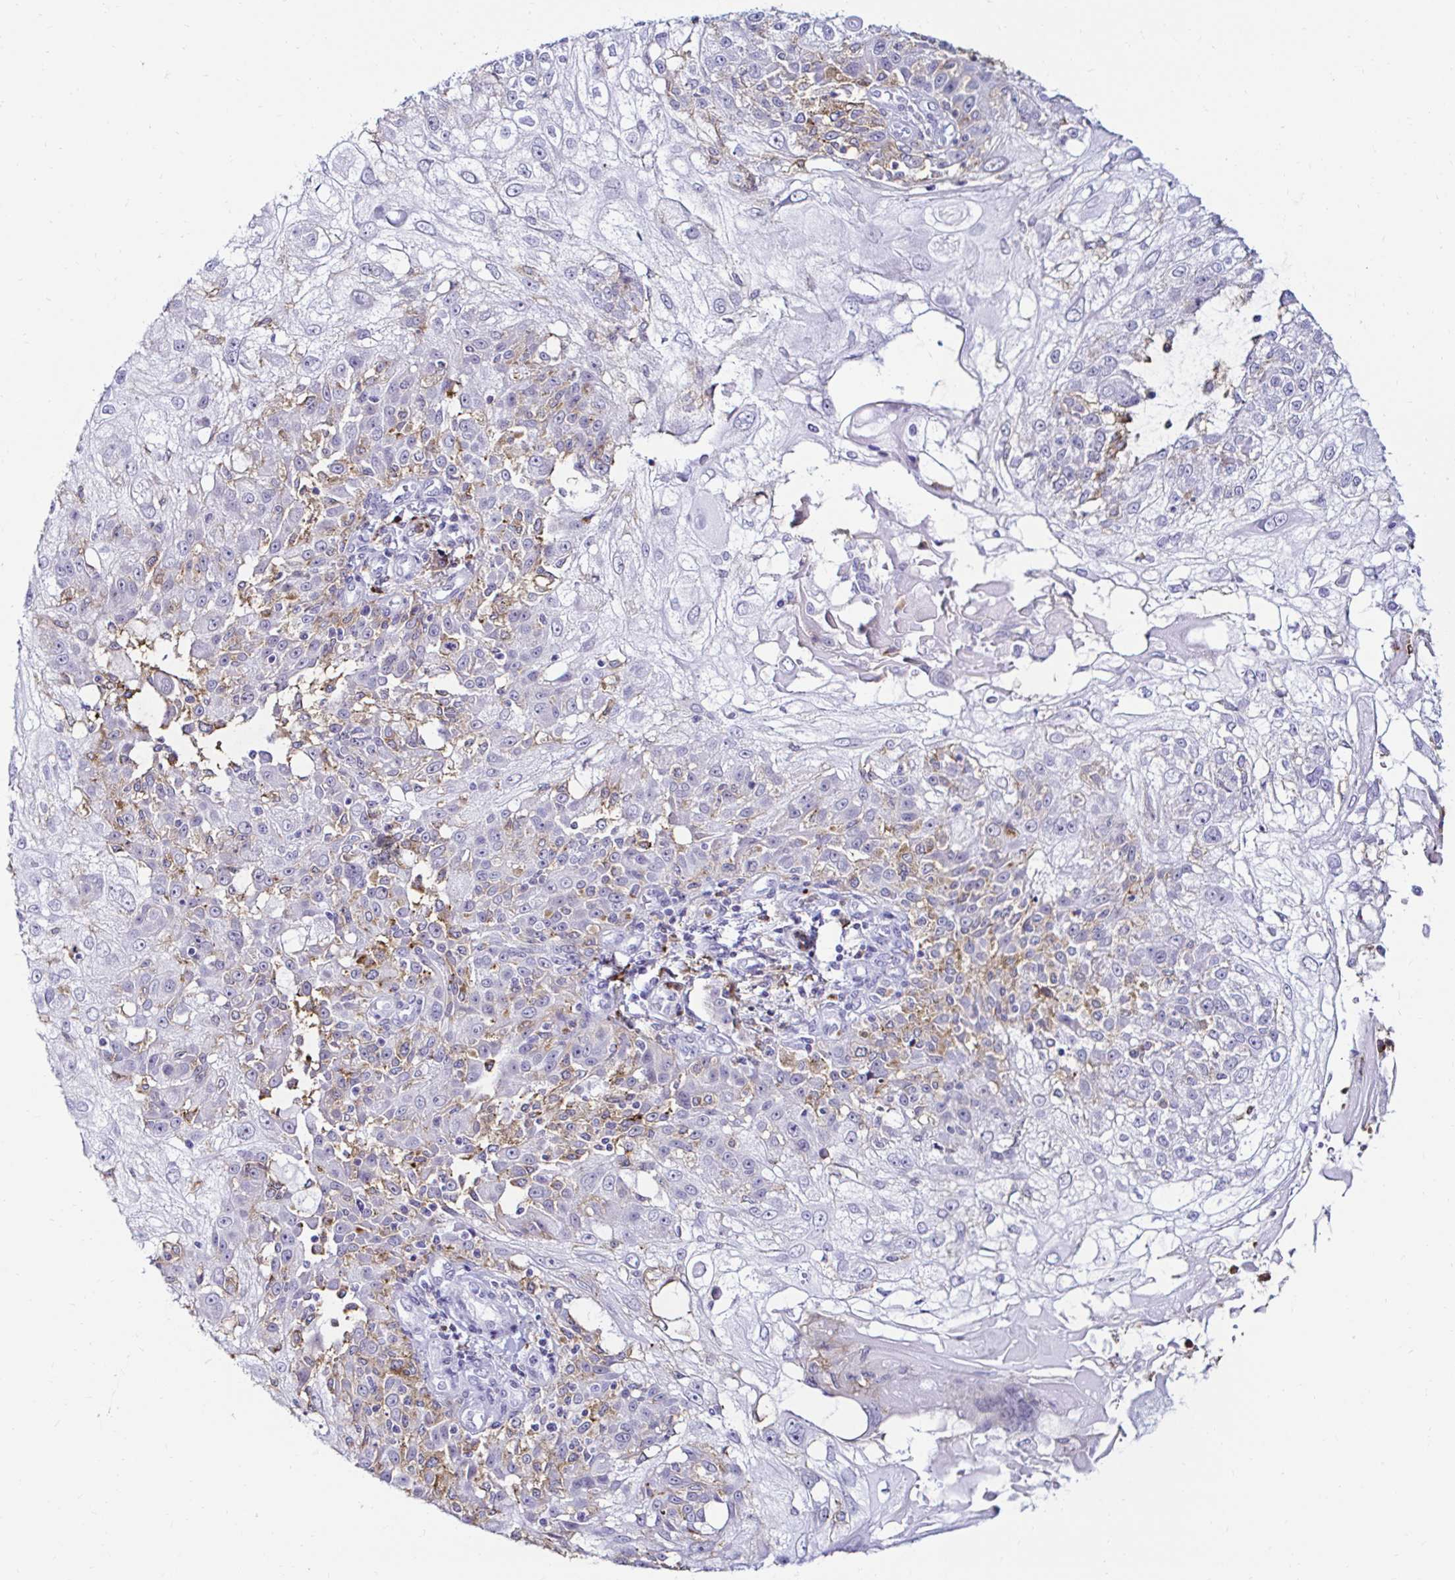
{"staining": {"intensity": "negative", "quantity": "none", "location": "none"}, "tissue": "skin cancer", "cell_type": "Tumor cells", "image_type": "cancer", "snomed": [{"axis": "morphology", "description": "Normal tissue, NOS"}, {"axis": "morphology", "description": "Squamous cell carcinoma, NOS"}, {"axis": "topography", "description": "Skin"}], "caption": "This image is of skin cancer stained with immunohistochemistry (IHC) to label a protein in brown with the nuclei are counter-stained blue. There is no positivity in tumor cells.", "gene": "CYBB", "patient": {"sex": "female", "age": 83}}